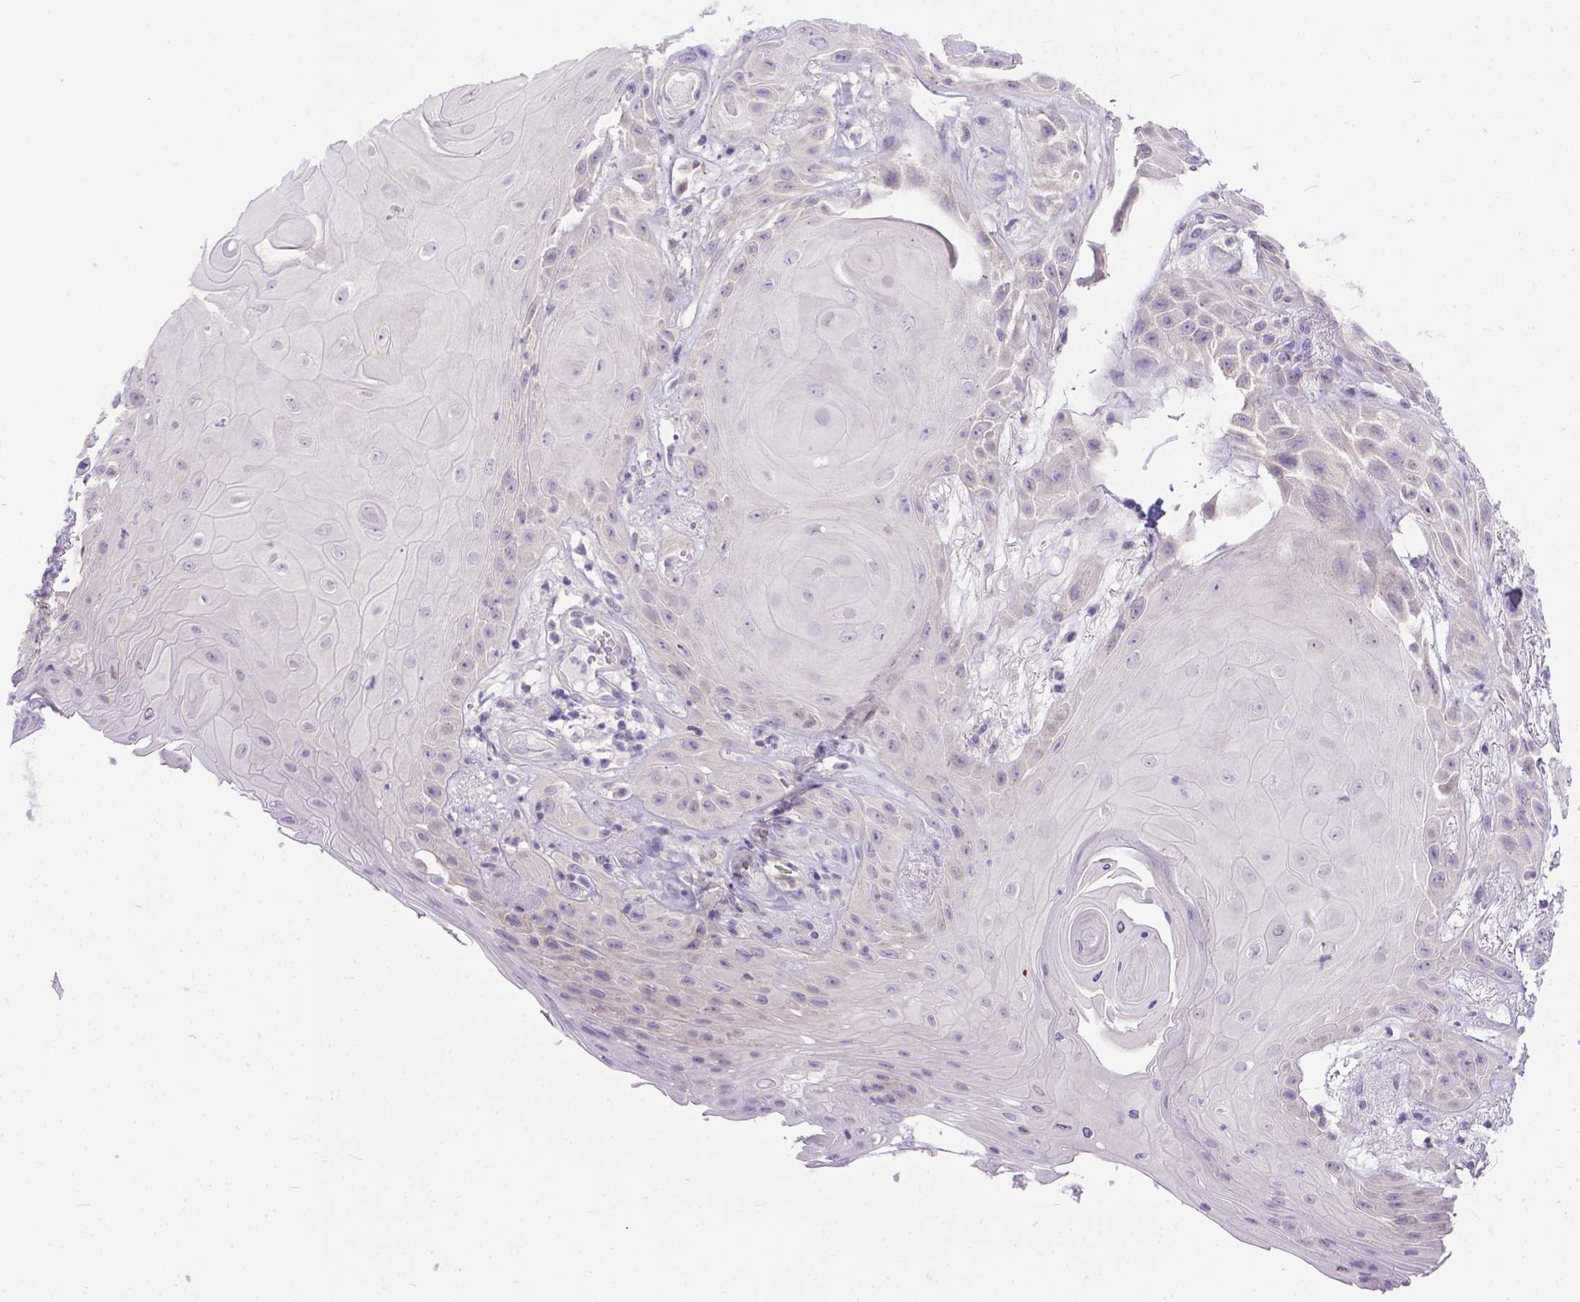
{"staining": {"intensity": "negative", "quantity": "none", "location": "none"}, "tissue": "skin cancer", "cell_type": "Tumor cells", "image_type": "cancer", "snomed": [{"axis": "morphology", "description": "Squamous cell carcinoma, NOS"}, {"axis": "topography", "description": "Skin"}], "caption": "A photomicrograph of squamous cell carcinoma (skin) stained for a protein demonstrates no brown staining in tumor cells. The staining is performed using DAB (3,3'-diaminobenzidine) brown chromogen with nuclei counter-stained in using hematoxylin.", "gene": "TTLL6", "patient": {"sex": "male", "age": 62}}